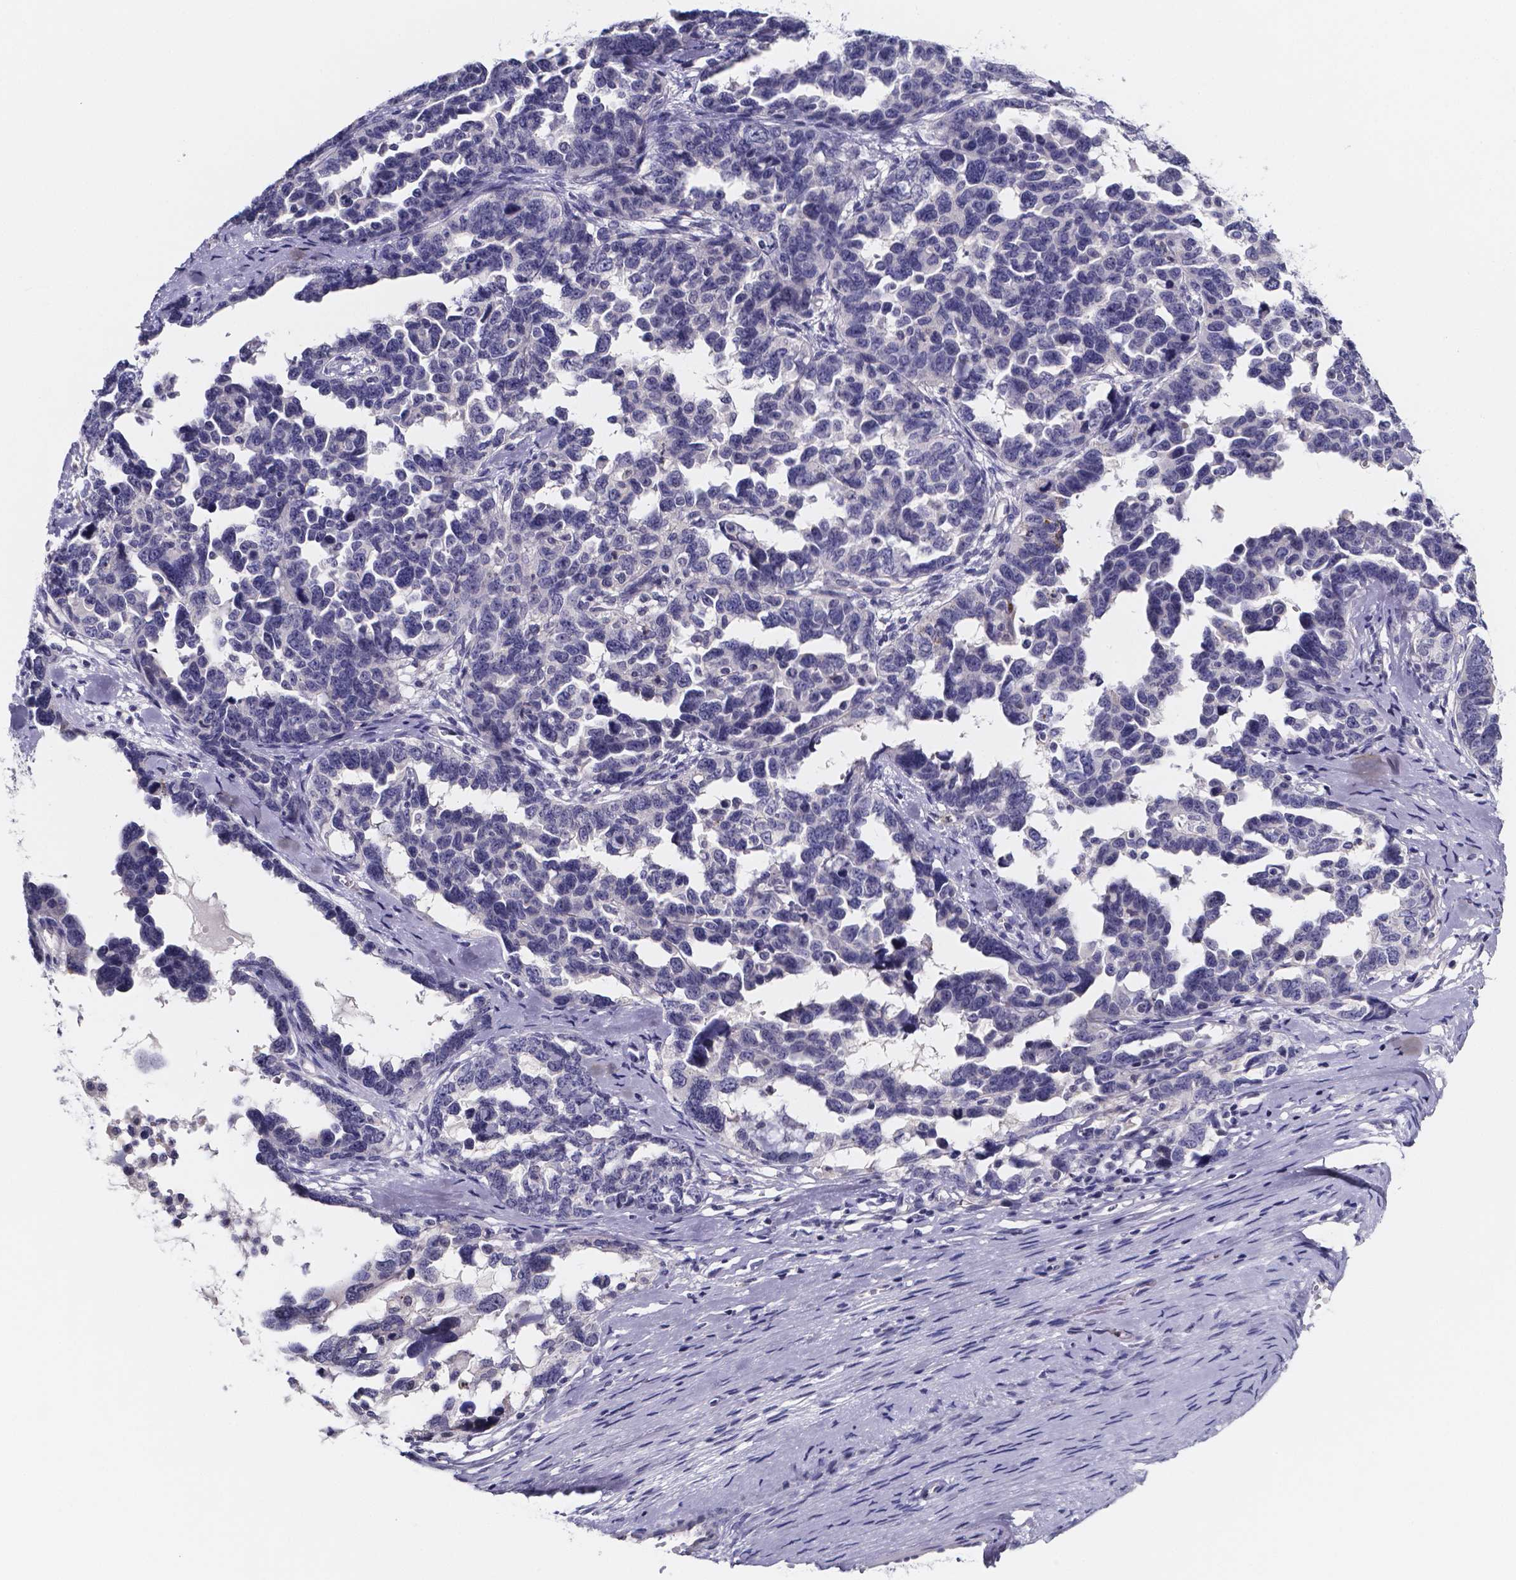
{"staining": {"intensity": "negative", "quantity": "none", "location": "none"}, "tissue": "ovarian cancer", "cell_type": "Tumor cells", "image_type": "cancer", "snomed": [{"axis": "morphology", "description": "Cystadenocarcinoma, serous, NOS"}, {"axis": "topography", "description": "Ovary"}], "caption": "A histopathology image of ovarian serous cystadenocarcinoma stained for a protein exhibits no brown staining in tumor cells. (Brightfield microscopy of DAB (3,3'-diaminobenzidine) IHC at high magnification).", "gene": "IZUMO1", "patient": {"sex": "female", "age": 69}}